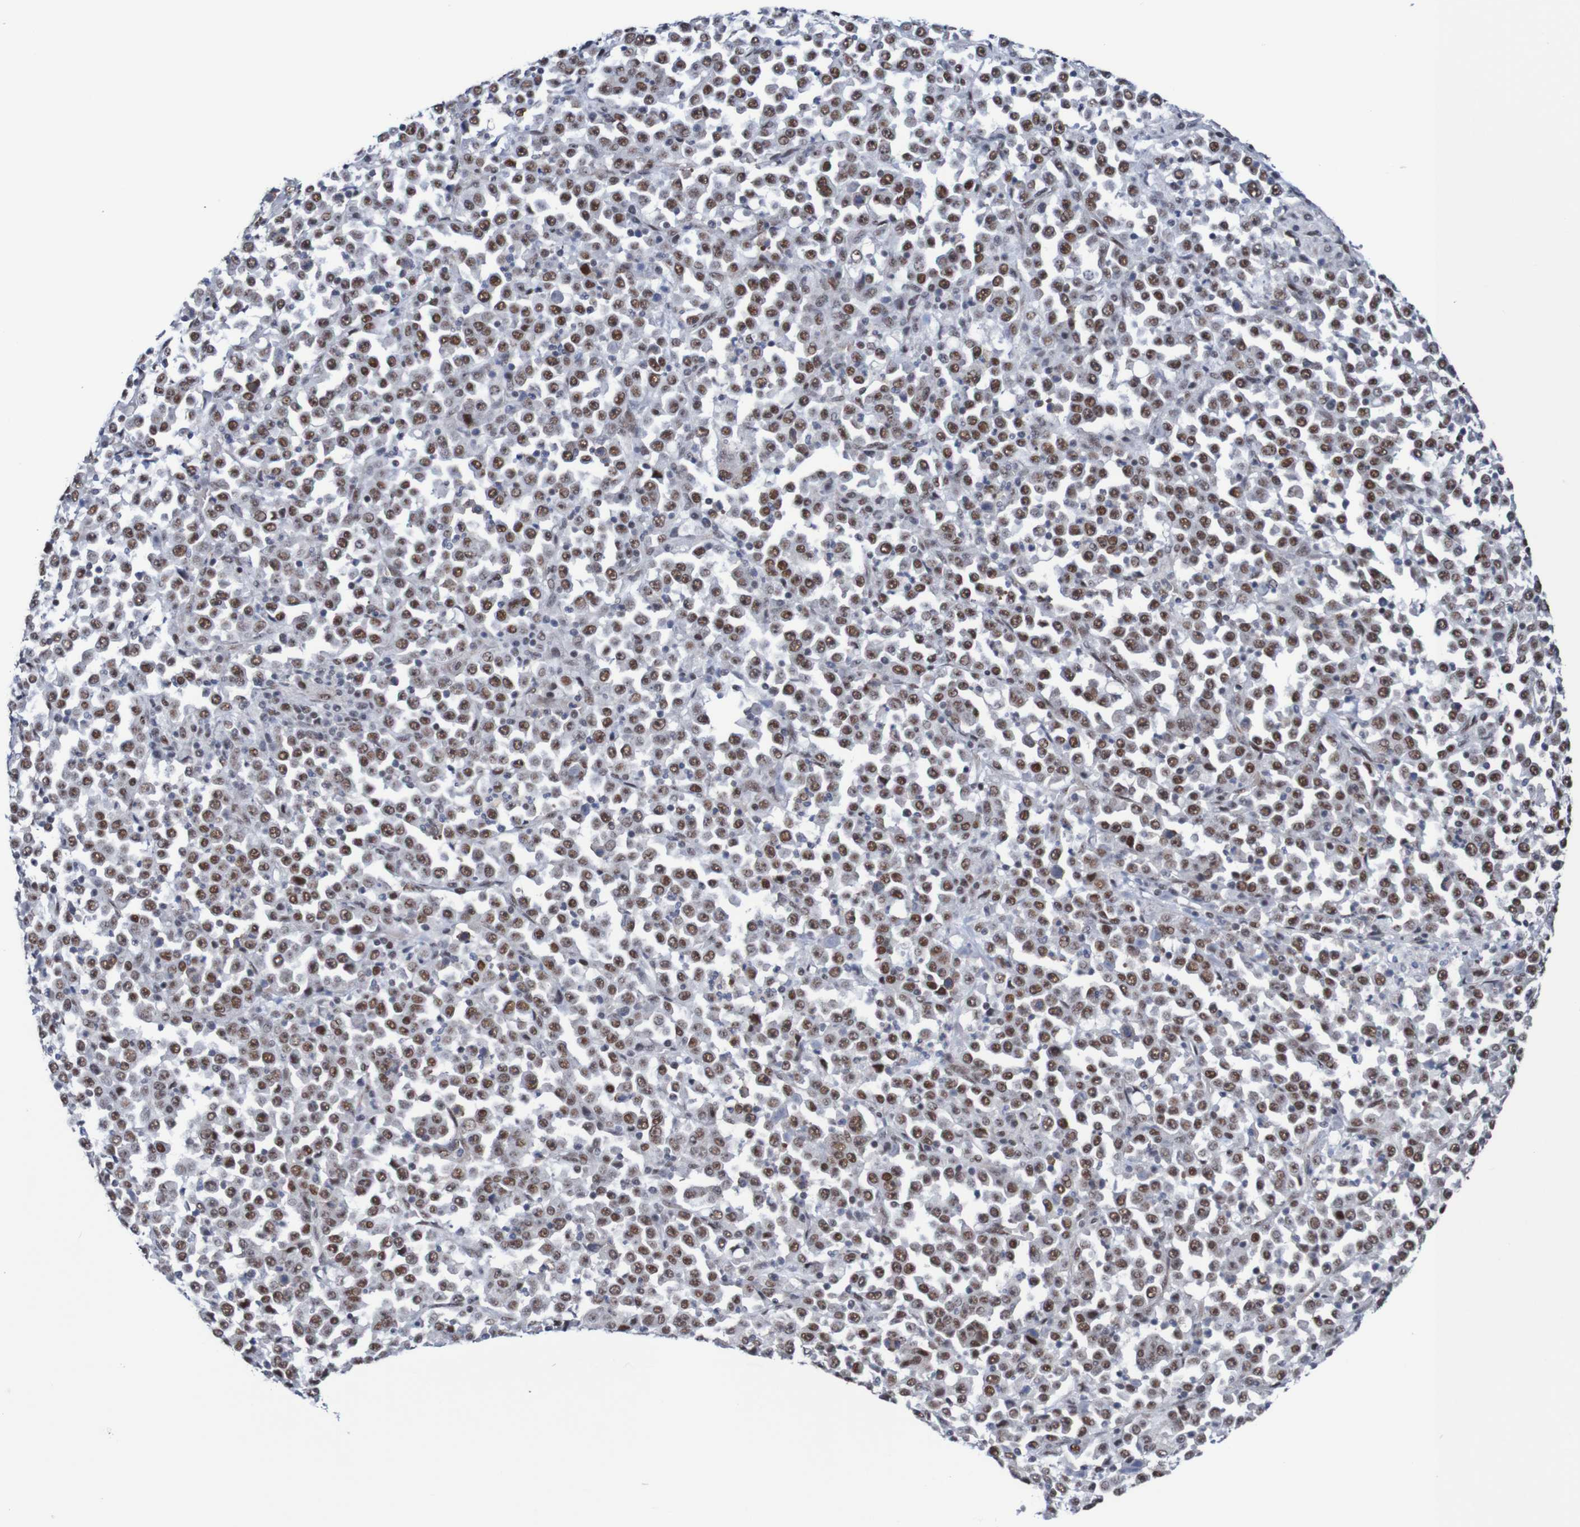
{"staining": {"intensity": "strong", "quantity": "25%-75%", "location": "nuclear"}, "tissue": "stomach cancer", "cell_type": "Tumor cells", "image_type": "cancer", "snomed": [{"axis": "morphology", "description": "Normal tissue, NOS"}, {"axis": "morphology", "description": "Adenocarcinoma, NOS"}, {"axis": "topography", "description": "Stomach, upper"}, {"axis": "topography", "description": "Stomach"}], "caption": "IHC (DAB (3,3'-diaminobenzidine)) staining of human adenocarcinoma (stomach) demonstrates strong nuclear protein staining in about 25%-75% of tumor cells. (Stains: DAB in brown, nuclei in blue, Microscopy: brightfield microscopy at high magnification).", "gene": "CDC5L", "patient": {"sex": "male", "age": 59}}